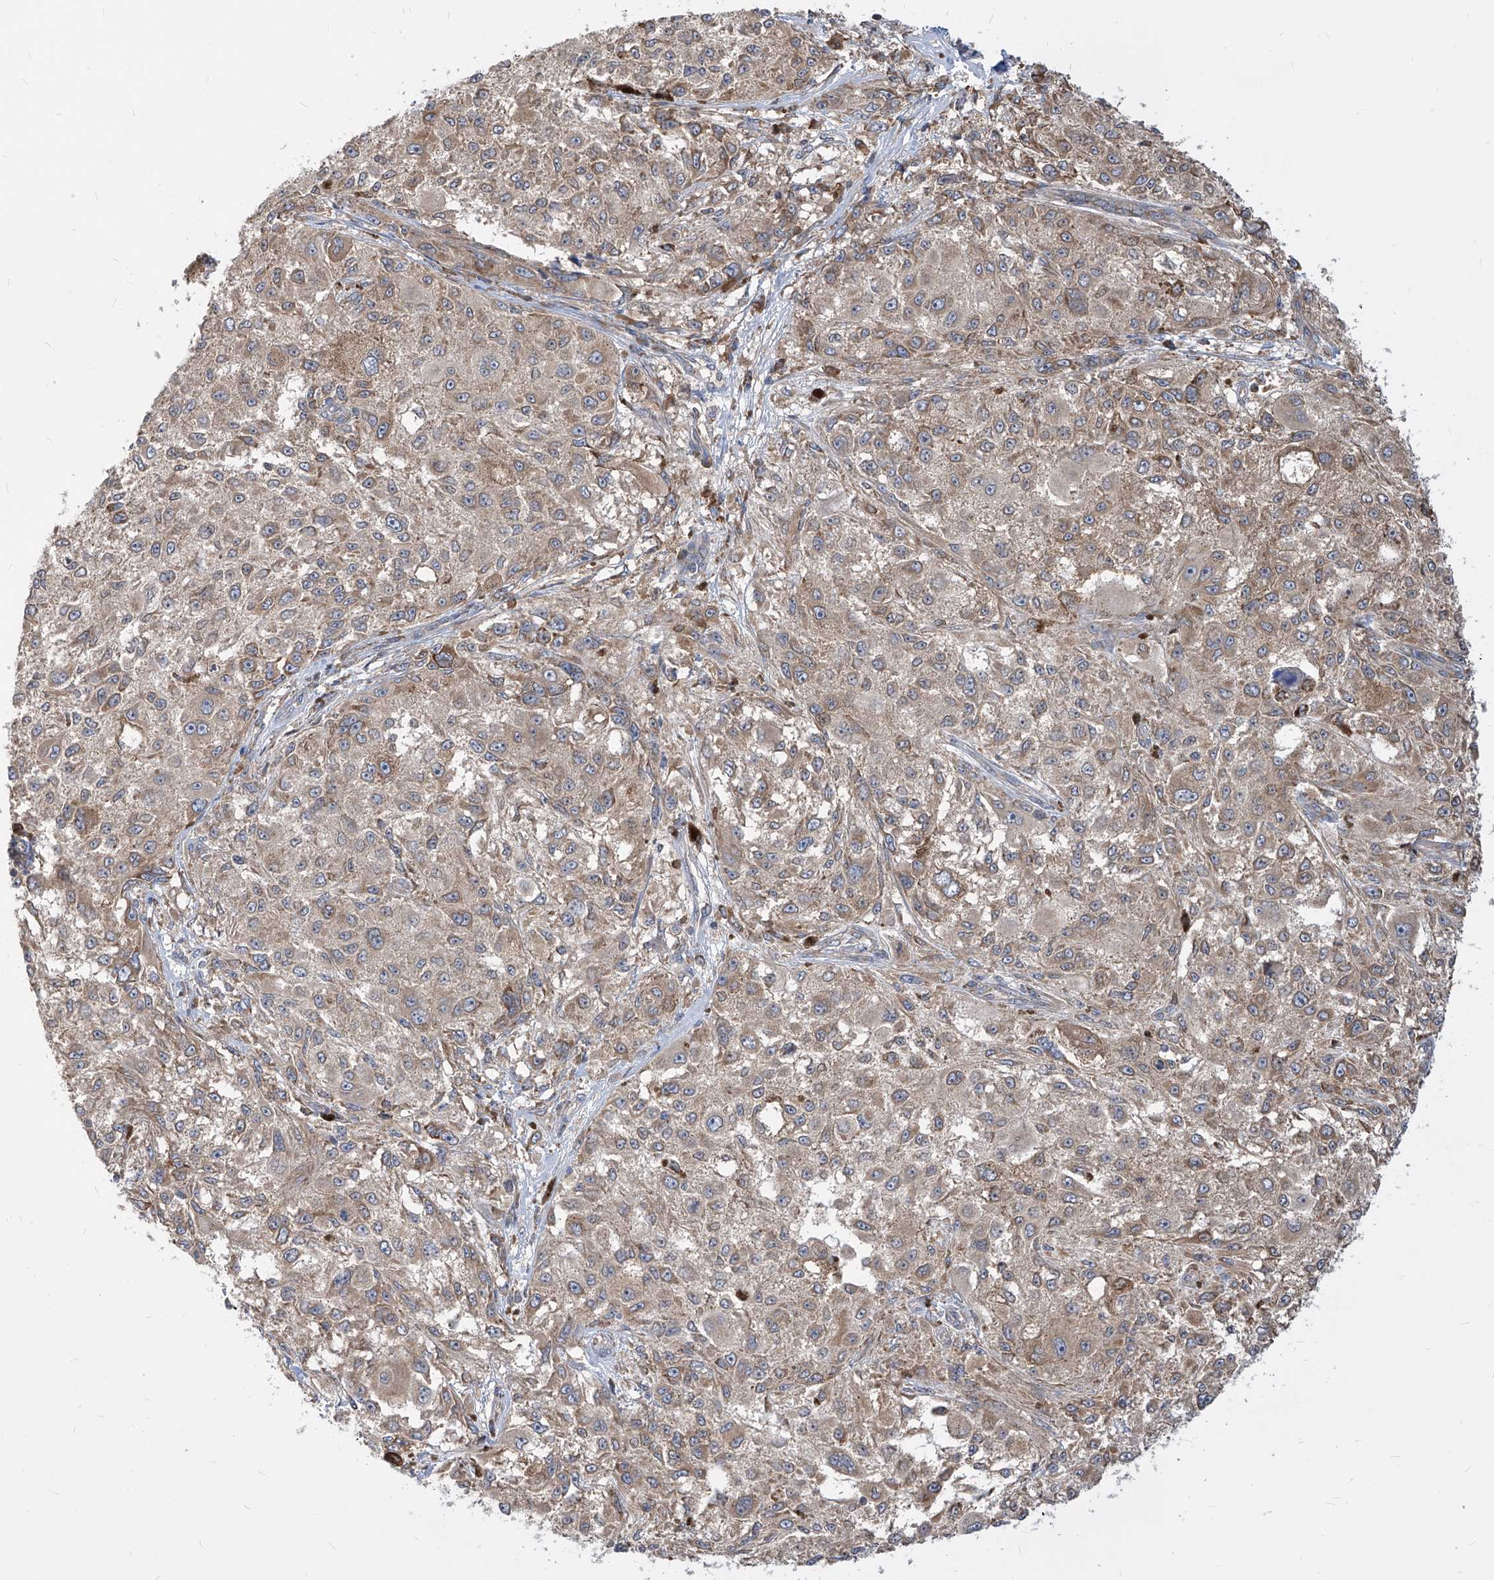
{"staining": {"intensity": "weak", "quantity": ">75%", "location": "cytoplasmic/membranous"}, "tissue": "melanoma", "cell_type": "Tumor cells", "image_type": "cancer", "snomed": [{"axis": "morphology", "description": "Necrosis, NOS"}, {"axis": "morphology", "description": "Malignant melanoma, NOS"}, {"axis": "topography", "description": "Skin"}], "caption": "Immunohistochemistry of malignant melanoma shows low levels of weak cytoplasmic/membranous positivity in approximately >75% of tumor cells. The staining was performed using DAB (3,3'-diaminobenzidine) to visualize the protein expression in brown, while the nuclei were stained in blue with hematoxylin (Magnification: 20x).", "gene": "FAM83B", "patient": {"sex": "female", "age": 87}}